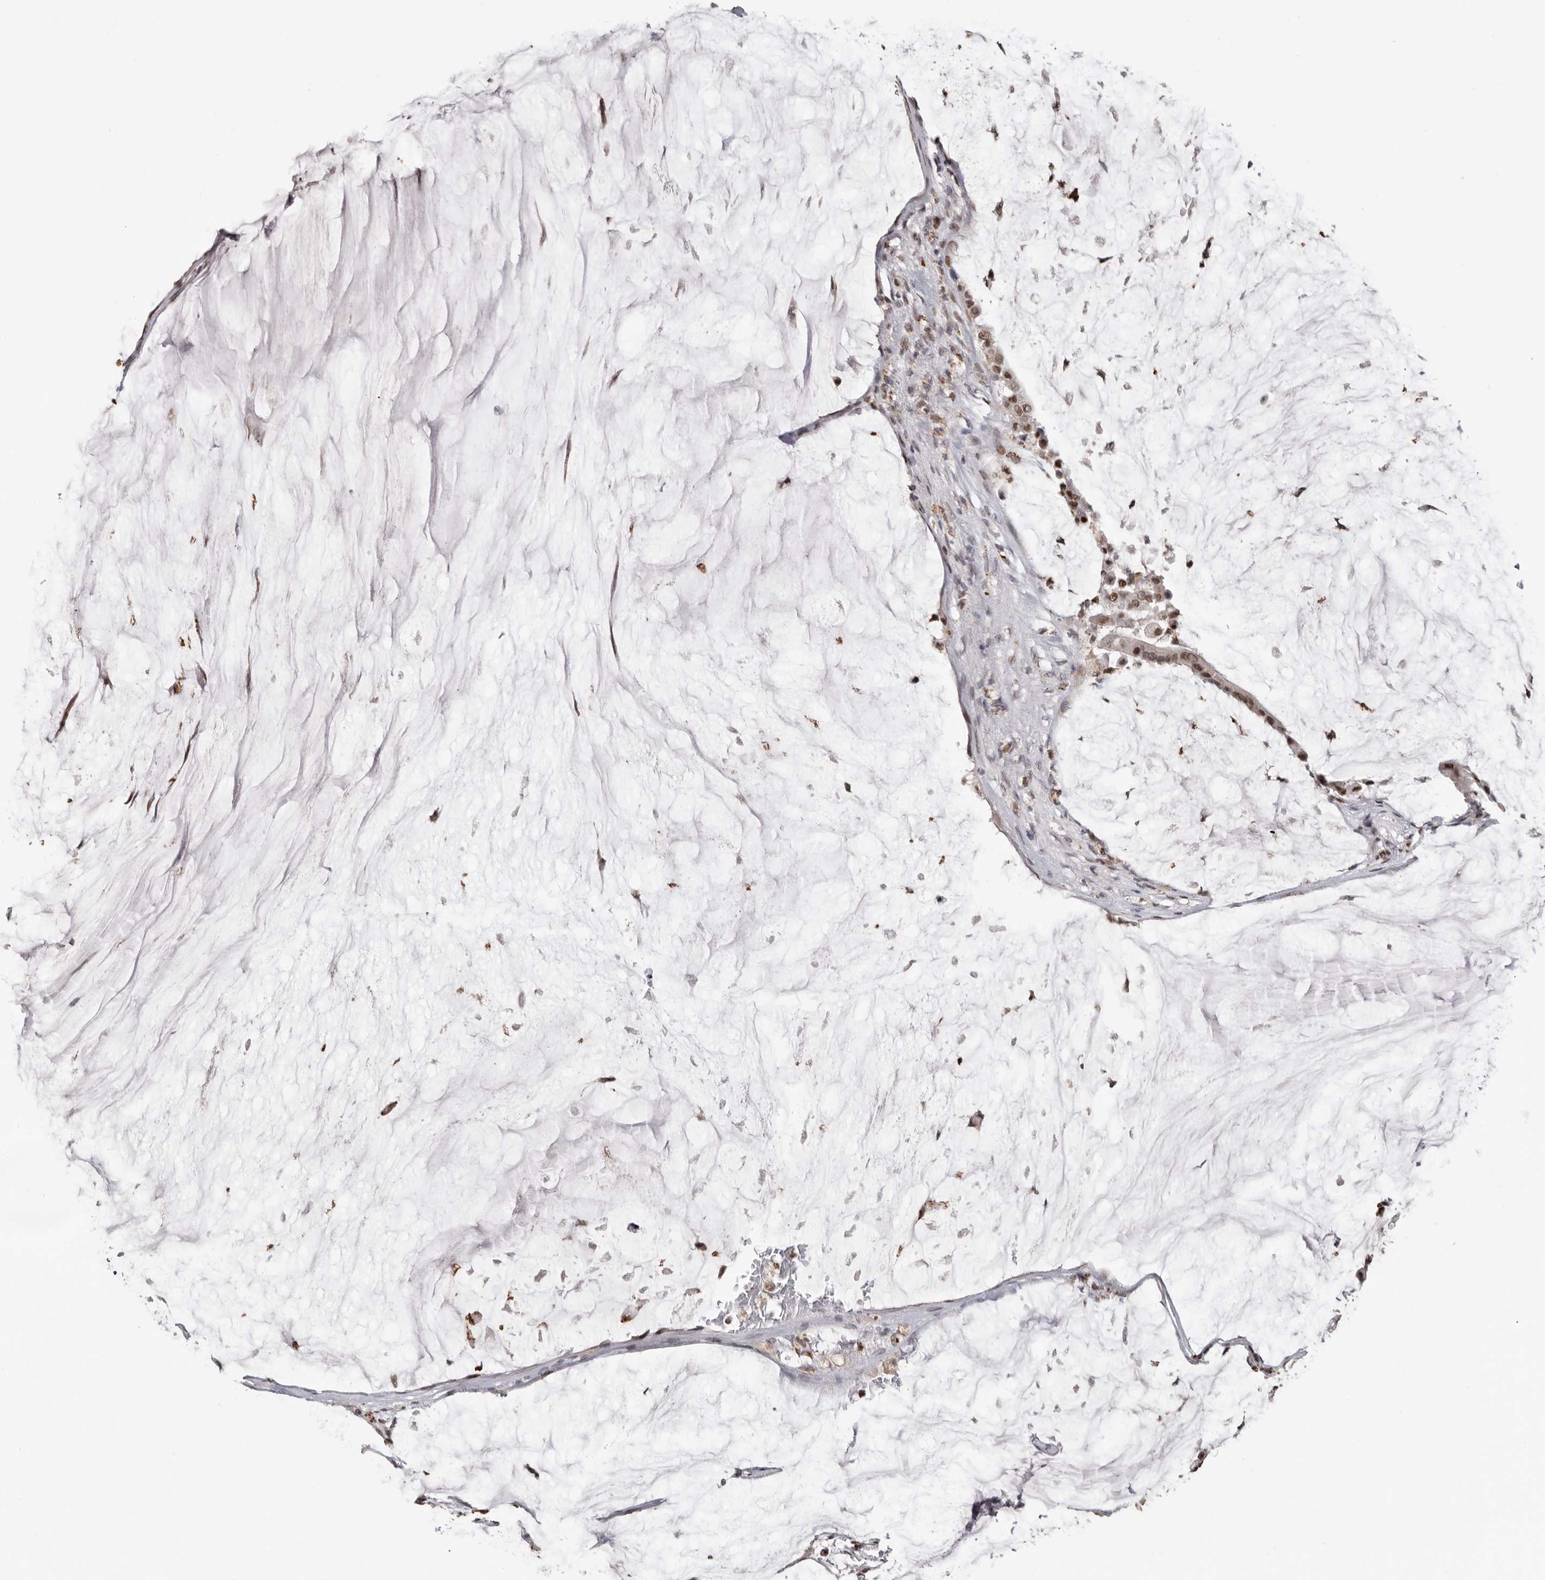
{"staining": {"intensity": "moderate", "quantity": ">75%", "location": "nuclear"}, "tissue": "pancreatic cancer", "cell_type": "Tumor cells", "image_type": "cancer", "snomed": [{"axis": "morphology", "description": "Adenocarcinoma, NOS"}, {"axis": "topography", "description": "Pancreas"}], "caption": "Protein expression by immunohistochemistry (IHC) displays moderate nuclear positivity in about >75% of tumor cells in adenocarcinoma (pancreatic).", "gene": "SMAD7", "patient": {"sex": "male", "age": 41}}